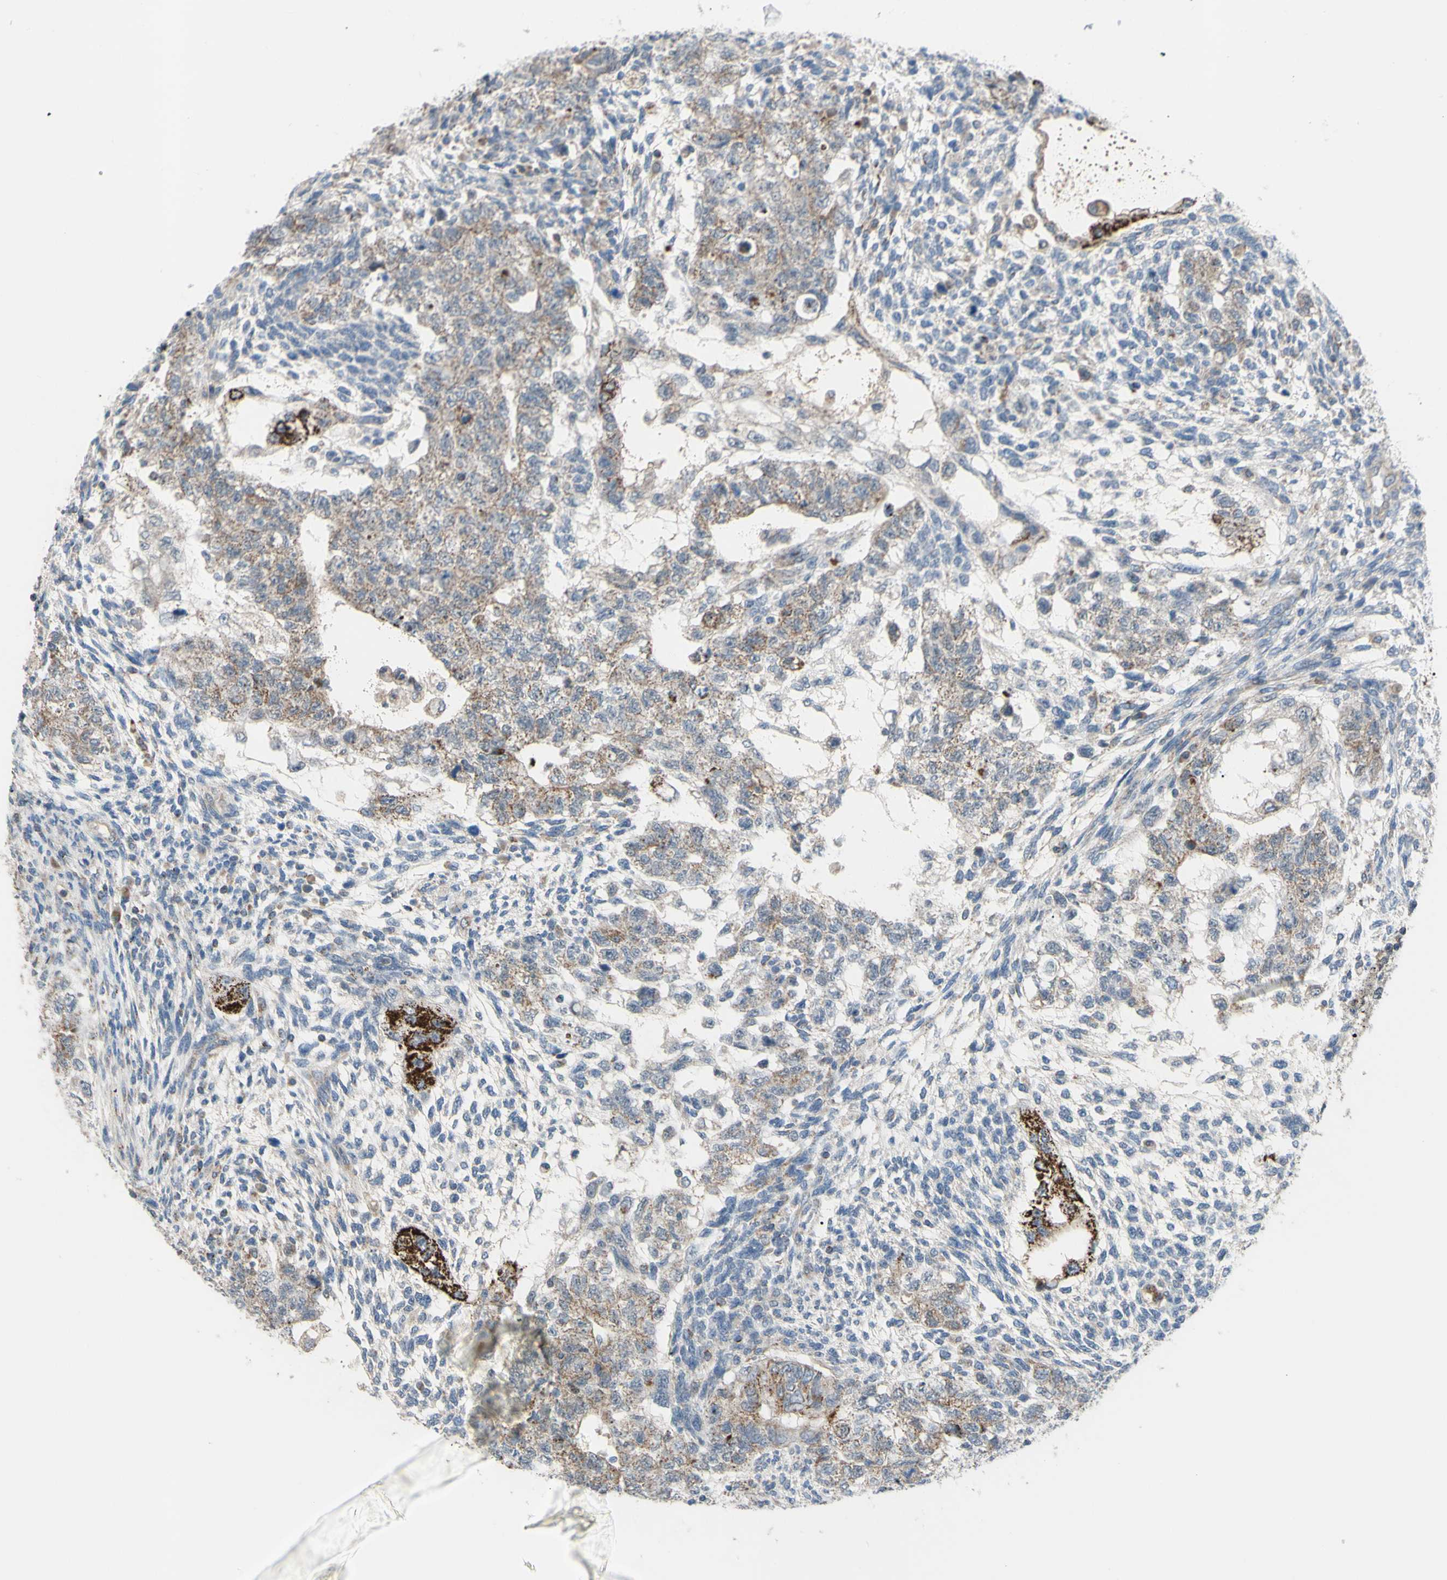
{"staining": {"intensity": "weak", "quantity": "25%-75%", "location": "cytoplasmic/membranous"}, "tissue": "testis cancer", "cell_type": "Tumor cells", "image_type": "cancer", "snomed": [{"axis": "morphology", "description": "Normal tissue, NOS"}, {"axis": "morphology", "description": "Carcinoma, Embryonal, NOS"}, {"axis": "topography", "description": "Testis"}], "caption": "Protein staining displays weak cytoplasmic/membranous positivity in approximately 25%-75% of tumor cells in embryonal carcinoma (testis). Immunohistochemistry (ihc) stains the protein in brown and the nuclei are stained blue.", "gene": "GLT8D1", "patient": {"sex": "male", "age": 36}}